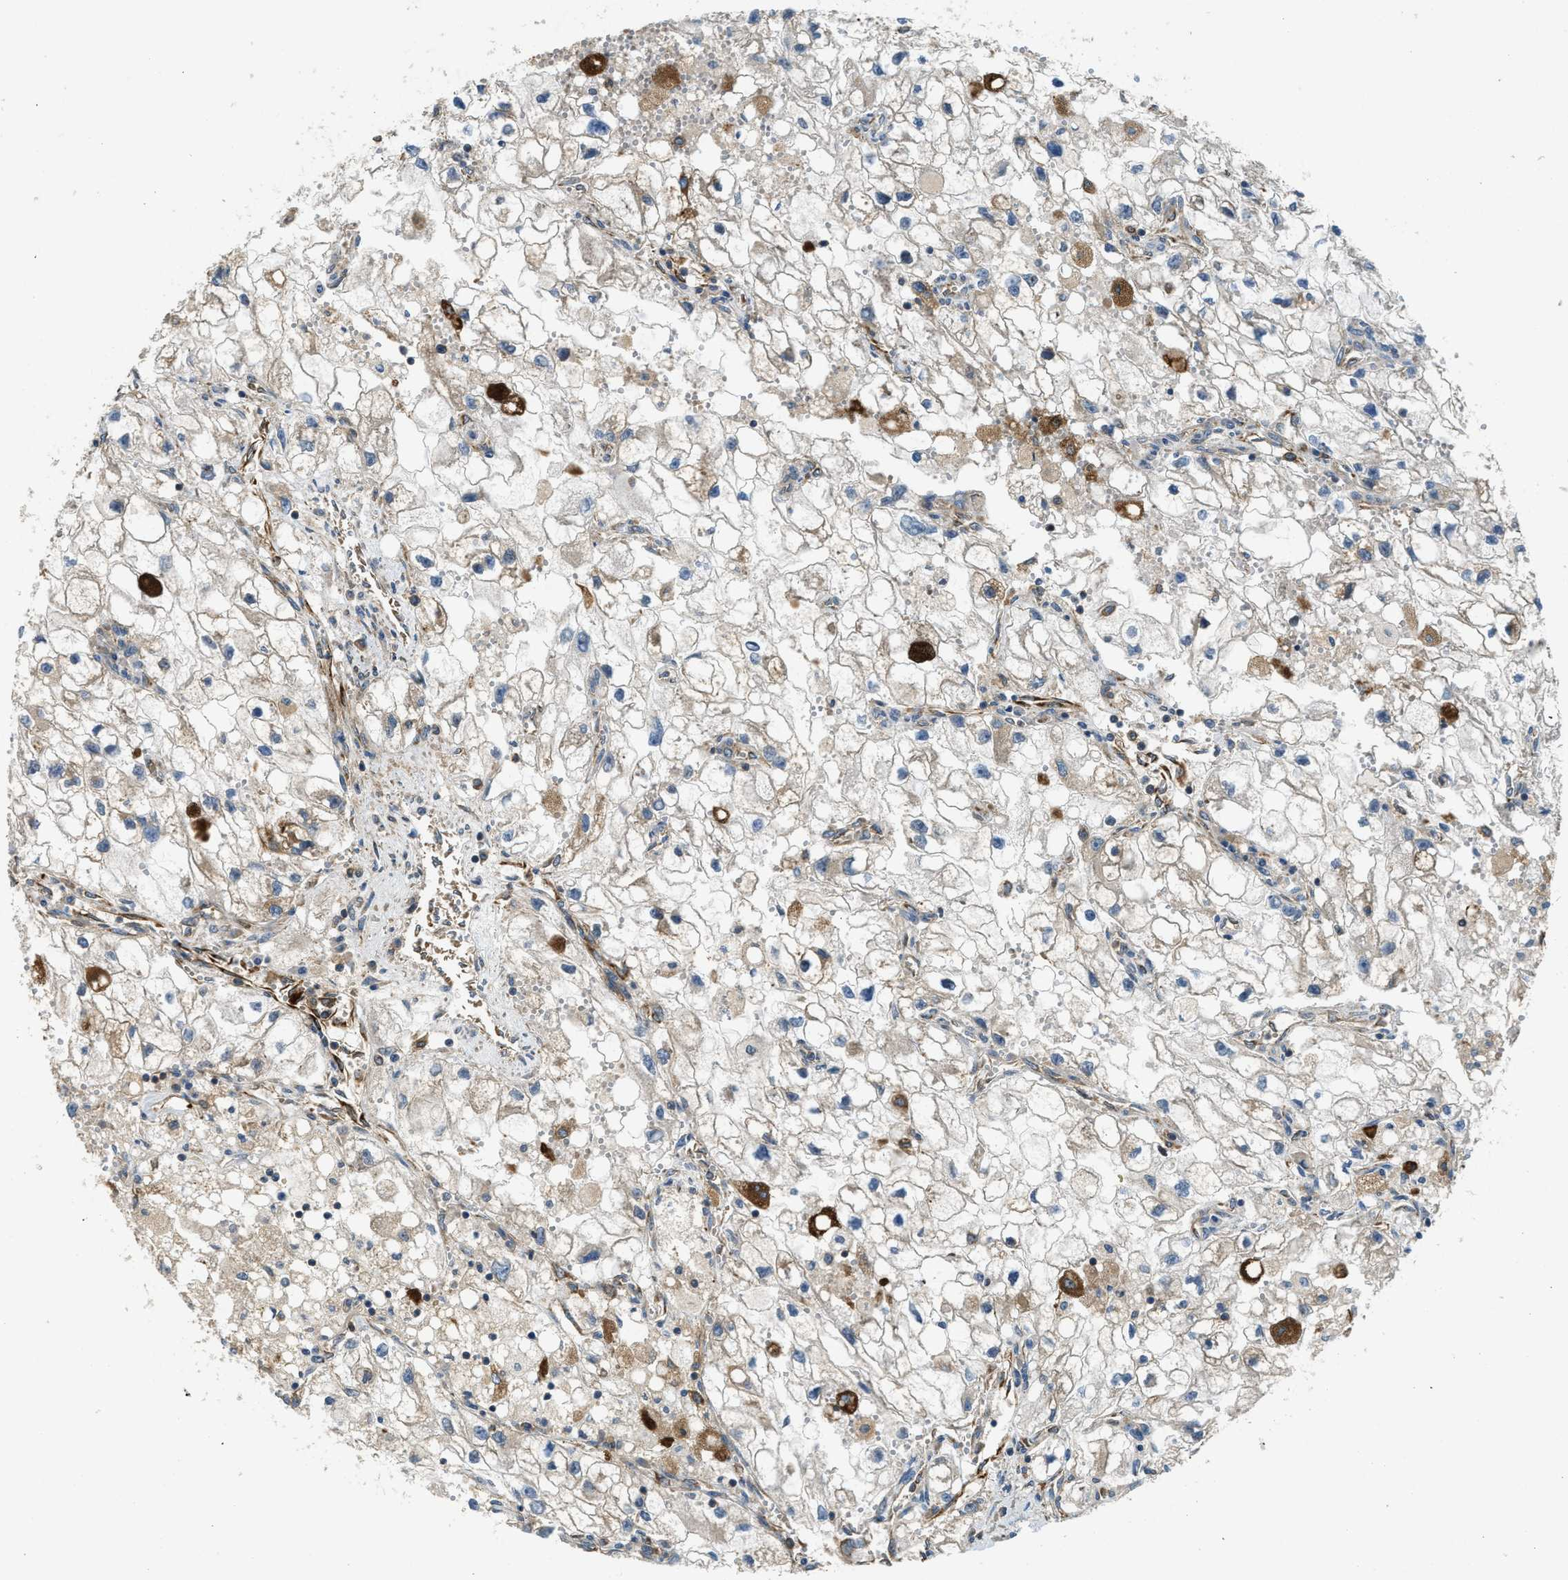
{"staining": {"intensity": "weak", "quantity": "<25%", "location": "cytoplasmic/membranous"}, "tissue": "renal cancer", "cell_type": "Tumor cells", "image_type": "cancer", "snomed": [{"axis": "morphology", "description": "Adenocarcinoma, NOS"}, {"axis": "topography", "description": "Kidney"}], "caption": "Human renal cancer stained for a protein using immunohistochemistry exhibits no positivity in tumor cells.", "gene": "BAG4", "patient": {"sex": "female", "age": 70}}